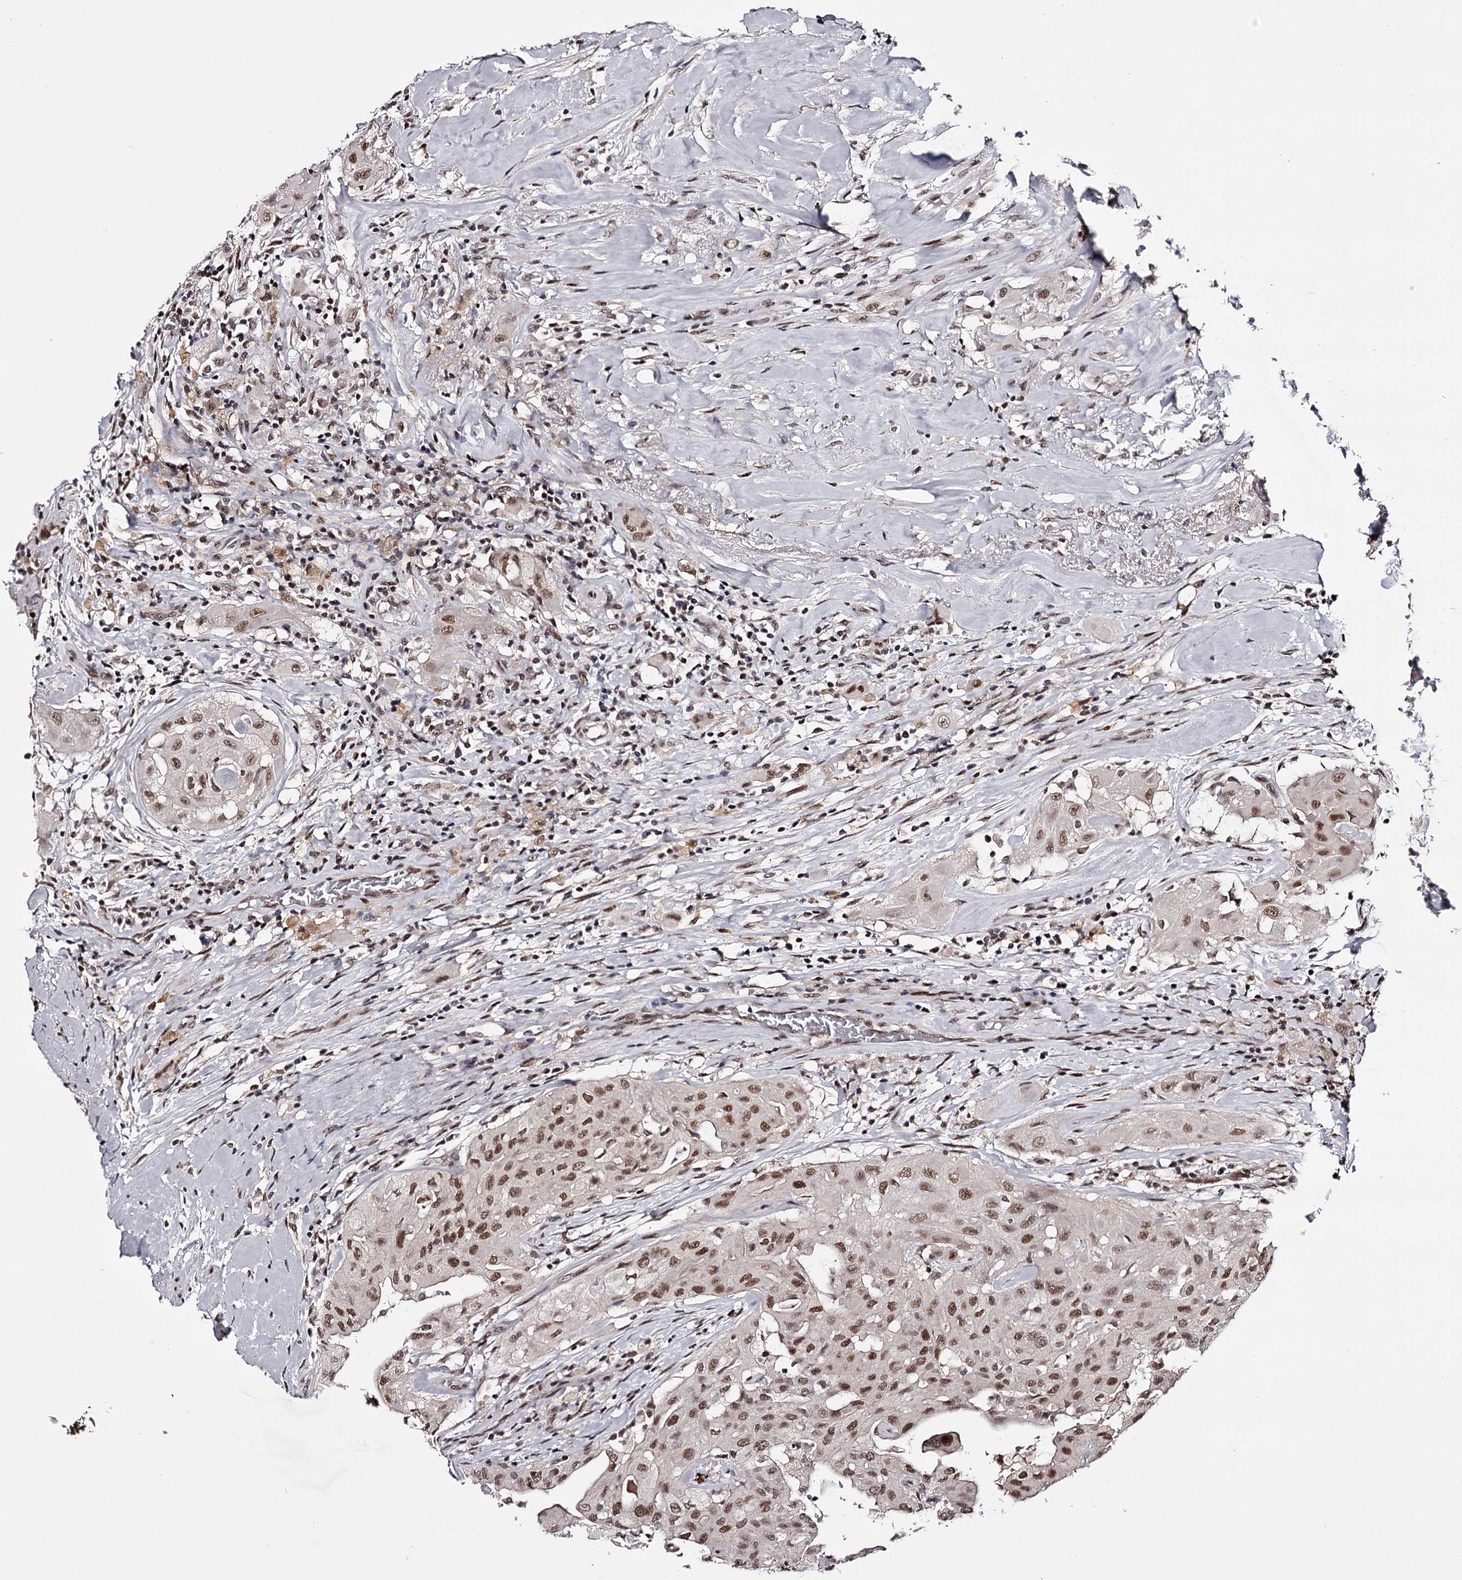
{"staining": {"intensity": "moderate", "quantity": ">75%", "location": "nuclear"}, "tissue": "thyroid cancer", "cell_type": "Tumor cells", "image_type": "cancer", "snomed": [{"axis": "morphology", "description": "Papillary adenocarcinoma, NOS"}, {"axis": "topography", "description": "Thyroid gland"}], "caption": "The histopathology image reveals staining of thyroid papillary adenocarcinoma, revealing moderate nuclear protein positivity (brown color) within tumor cells.", "gene": "TTC33", "patient": {"sex": "female", "age": 59}}